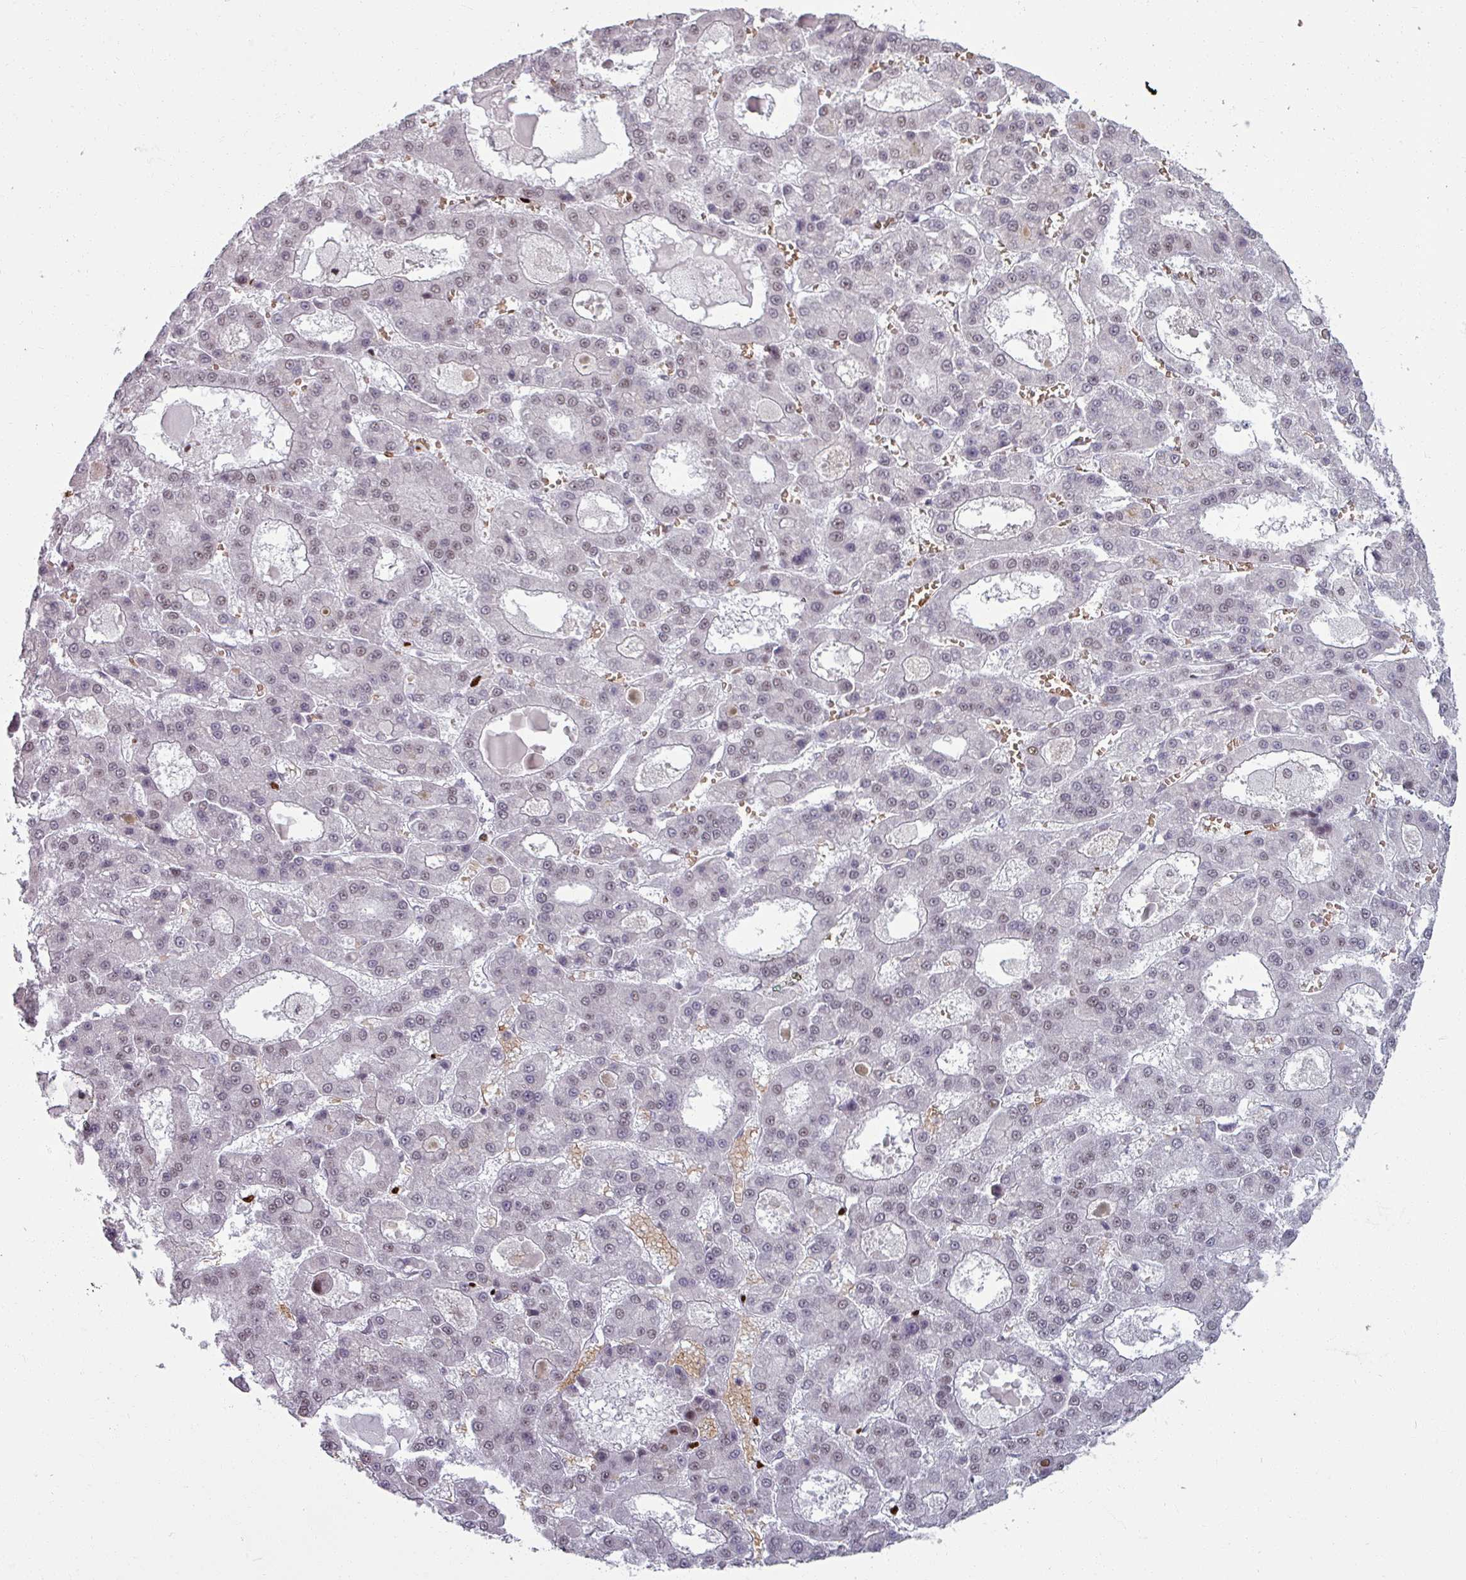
{"staining": {"intensity": "weak", "quantity": "25%-75%", "location": "nuclear"}, "tissue": "liver cancer", "cell_type": "Tumor cells", "image_type": "cancer", "snomed": [{"axis": "morphology", "description": "Carcinoma, Hepatocellular, NOS"}, {"axis": "topography", "description": "Liver"}], "caption": "Liver cancer stained for a protein (brown) shows weak nuclear positive staining in about 25%-75% of tumor cells.", "gene": "NCOR1", "patient": {"sex": "male", "age": 70}}